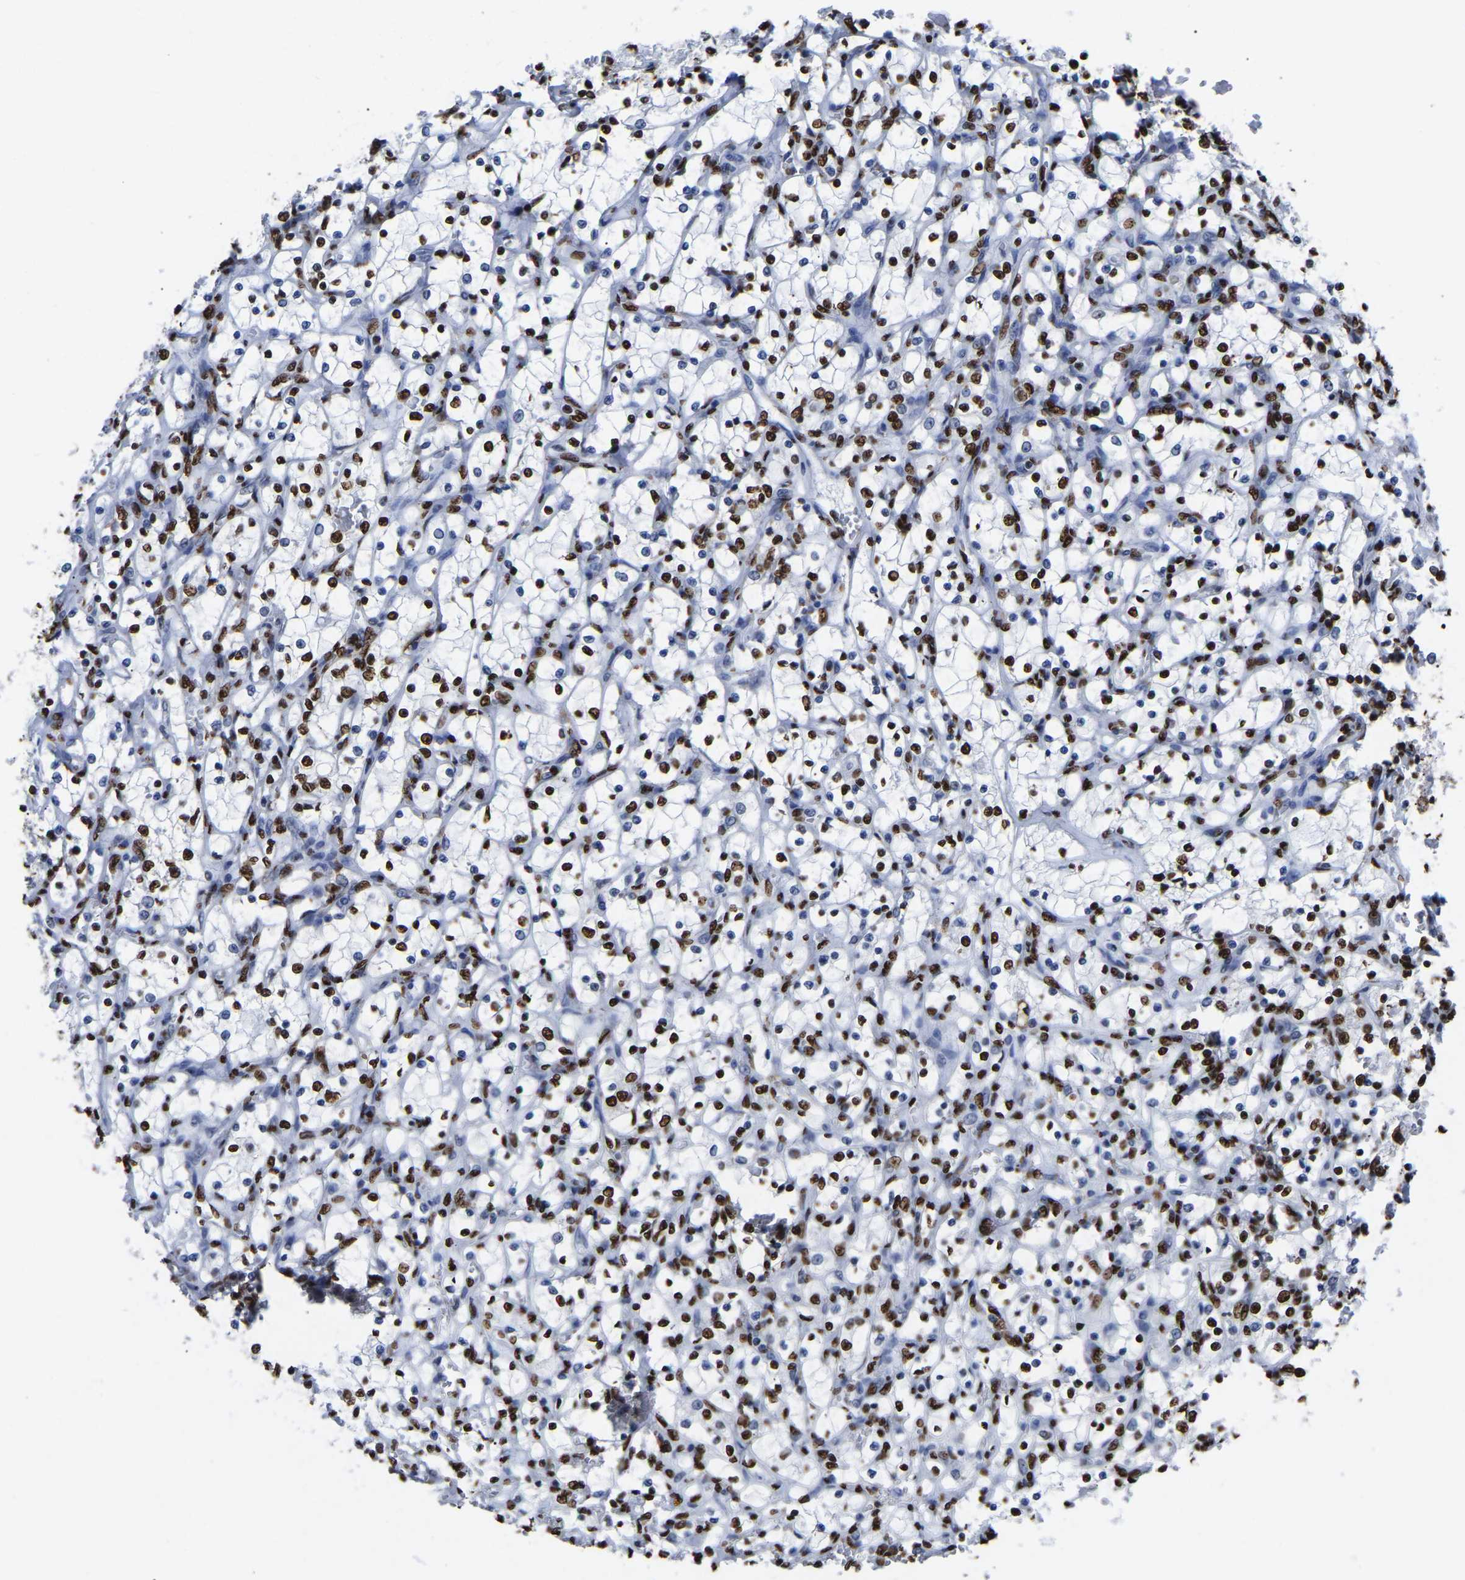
{"staining": {"intensity": "strong", "quantity": ">75%", "location": "nuclear"}, "tissue": "renal cancer", "cell_type": "Tumor cells", "image_type": "cancer", "snomed": [{"axis": "morphology", "description": "Adenocarcinoma, NOS"}, {"axis": "topography", "description": "Kidney"}], "caption": "Immunohistochemical staining of human renal cancer reveals strong nuclear protein staining in about >75% of tumor cells.", "gene": "RBL2", "patient": {"sex": "female", "age": 69}}